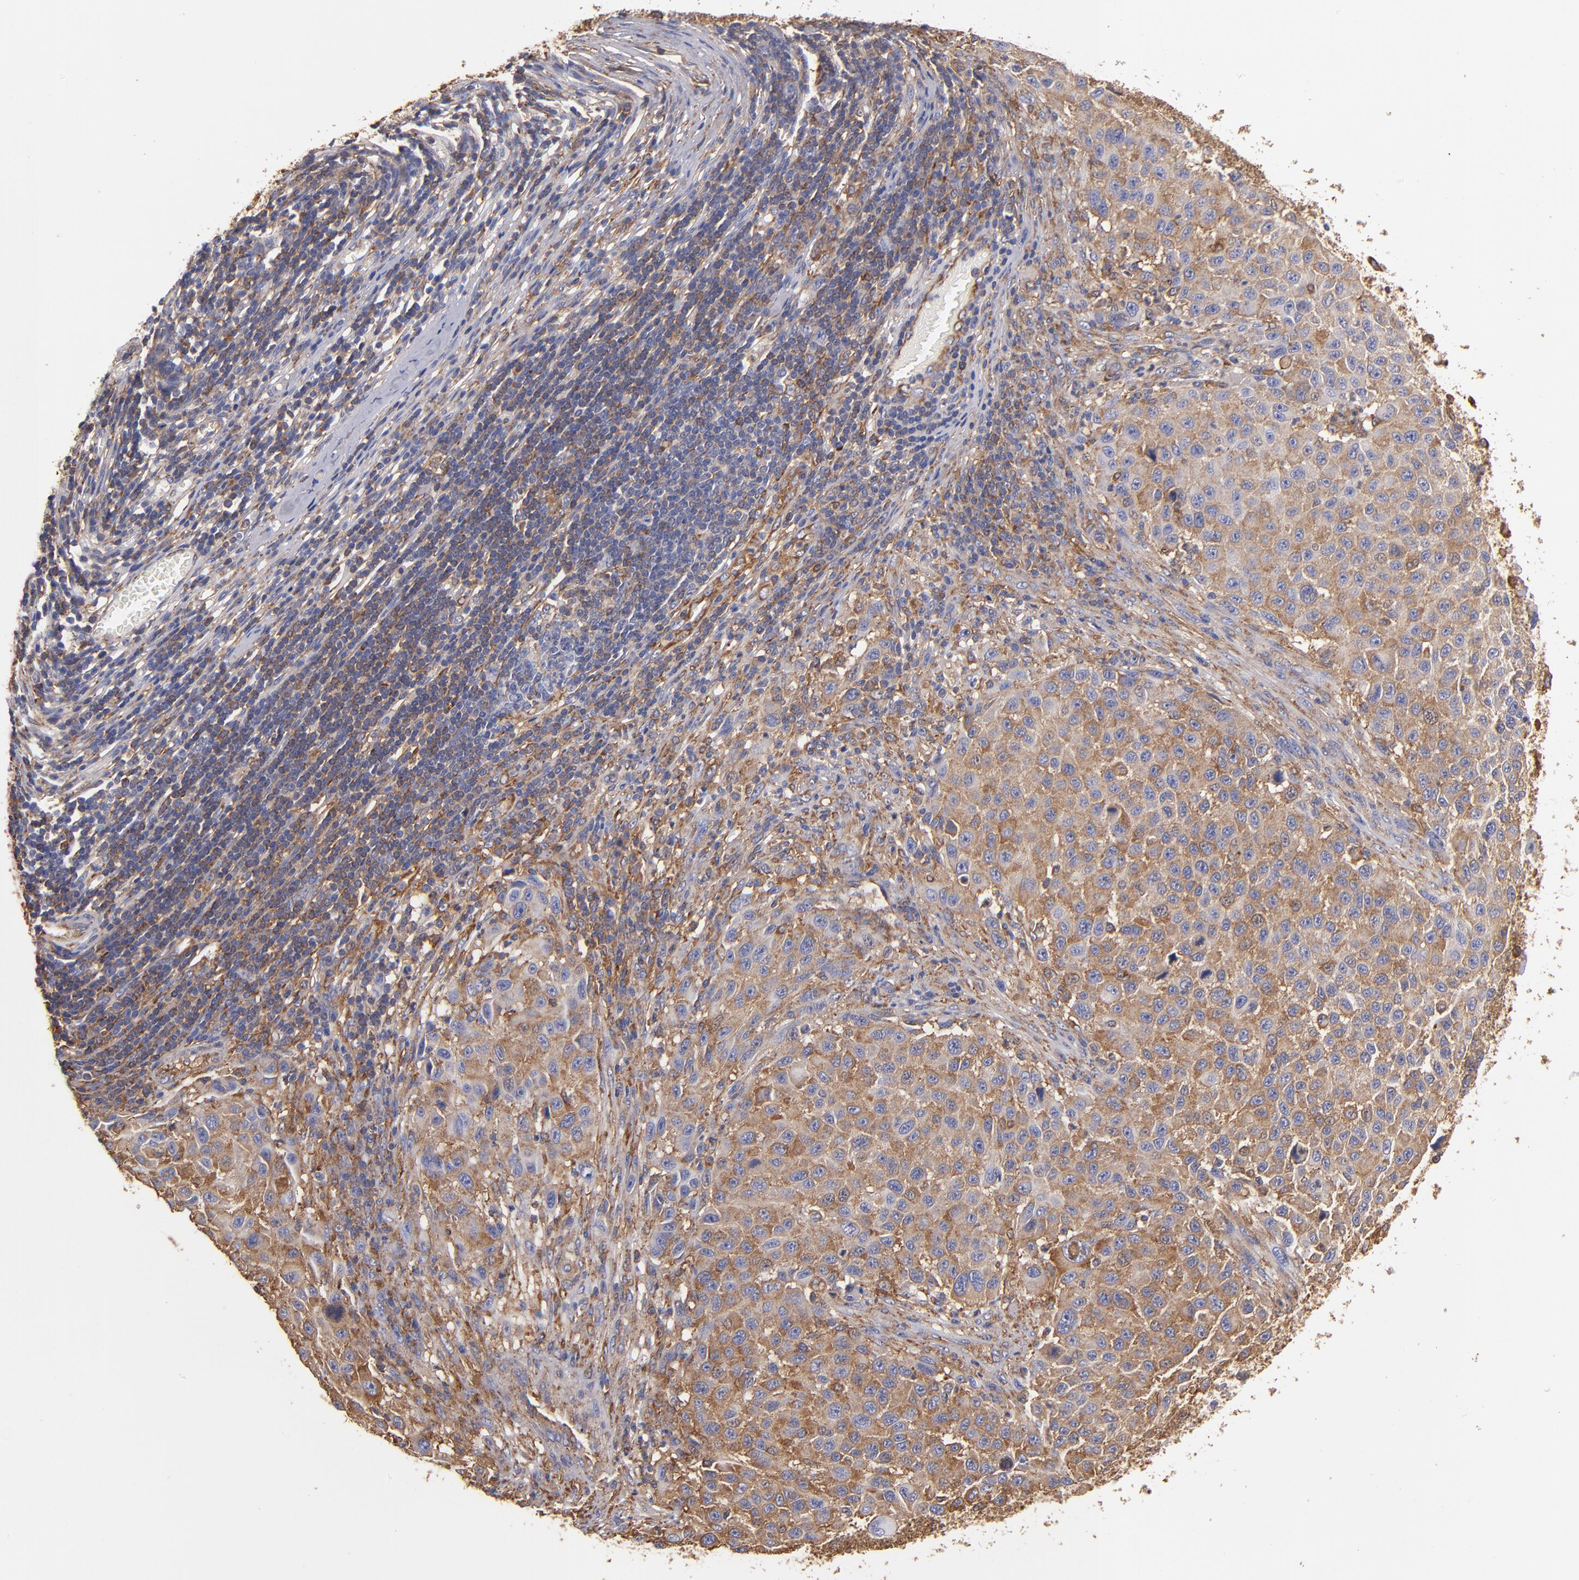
{"staining": {"intensity": "moderate", "quantity": "25%-75%", "location": "cytoplasmic/membranous"}, "tissue": "melanoma", "cell_type": "Tumor cells", "image_type": "cancer", "snomed": [{"axis": "morphology", "description": "Malignant melanoma, Metastatic site"}, {"axis": "topography", "description": "Lymph node"}], "caption": "There is medium levels of moderate cytoplasmic/membranous positivity in tumor cells of melanoma, as demonstrated by immunohistochemical staining (brown color).", "gene": "MVP", "patient": {"sex": "male", "age": 61}}